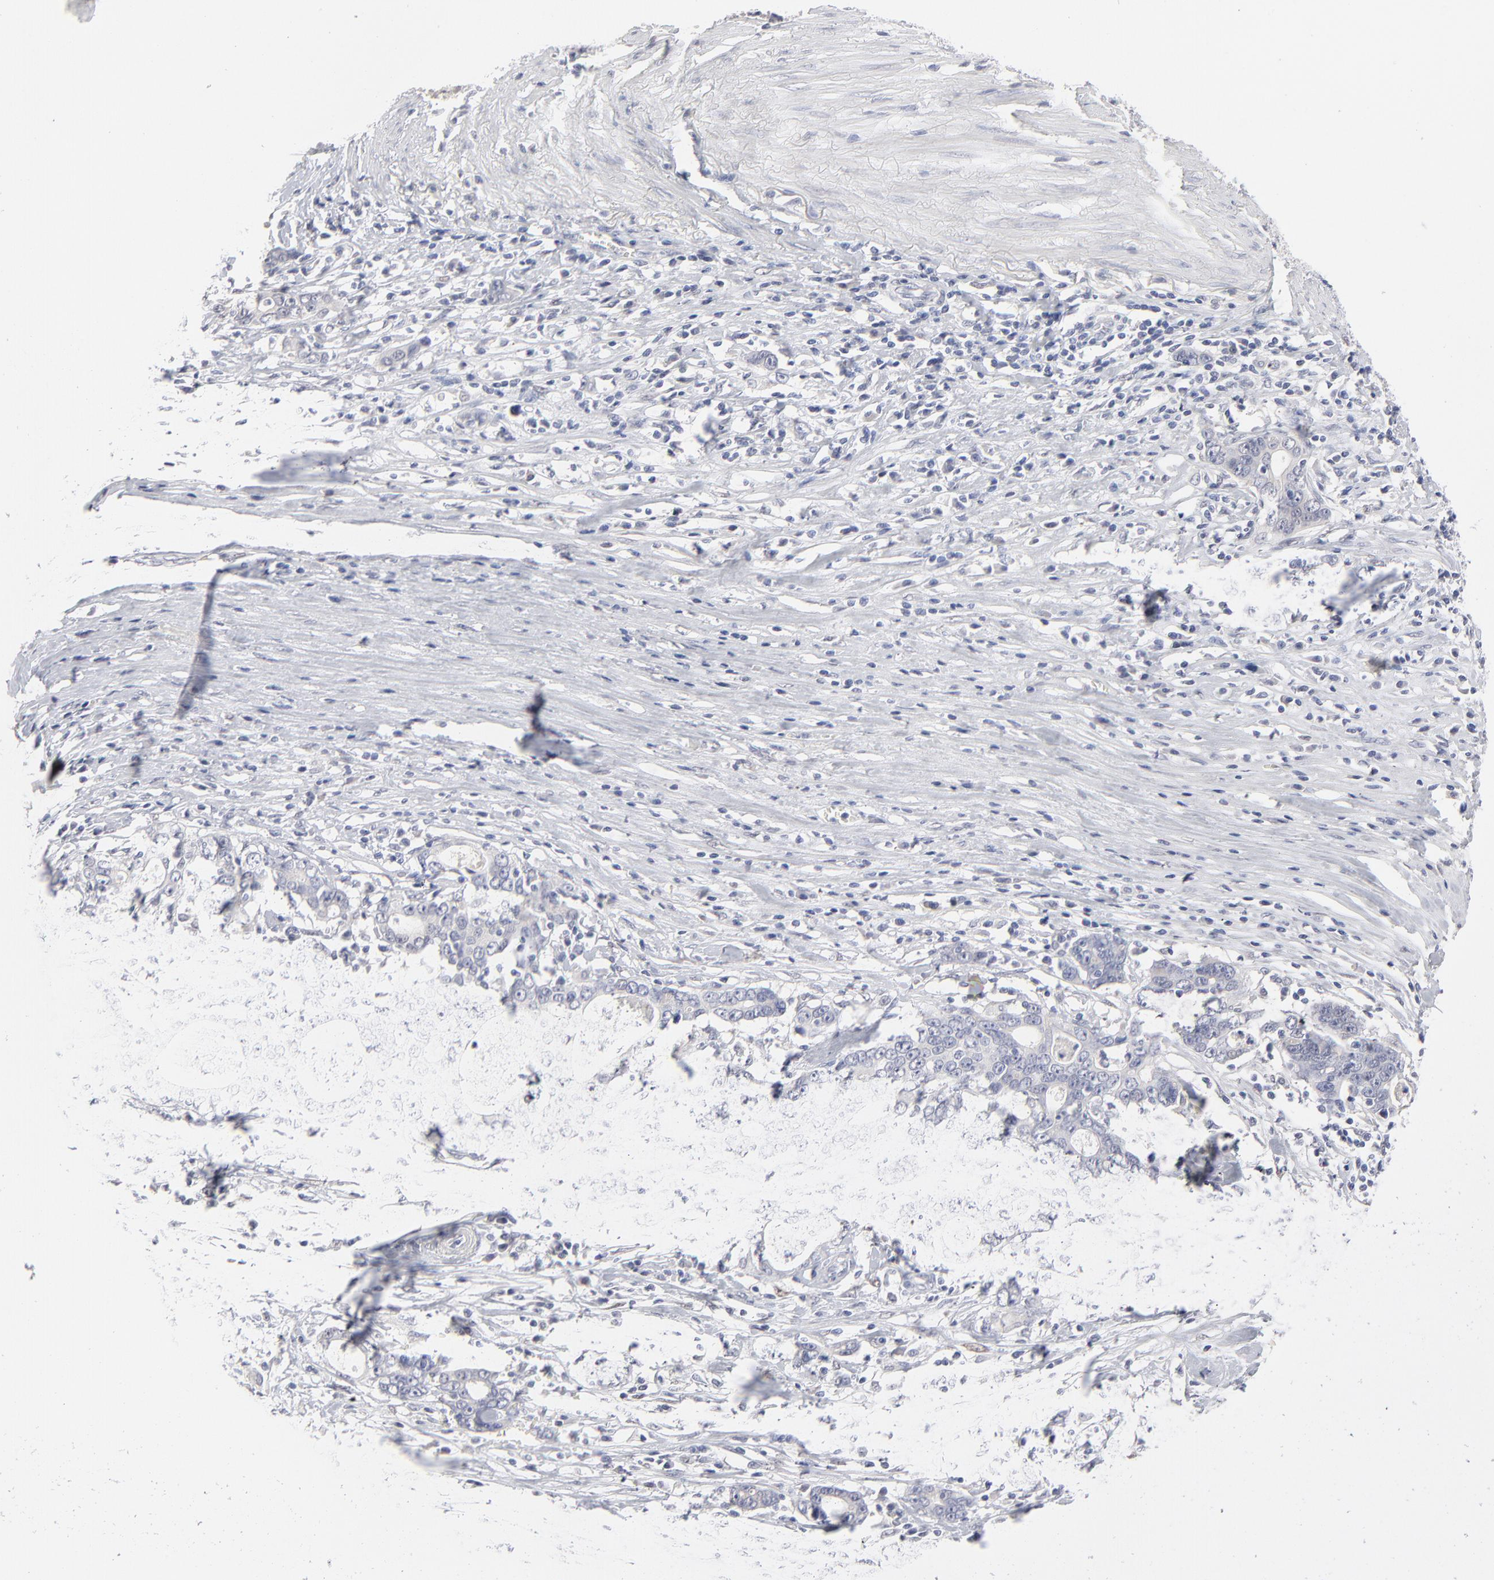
{"staining": {"intensity": "negative", "quantity": "none", "location": "none"}, "tissue": "stomach cancer", "cell_type": "Tumor cells", "image_type": "cancer", "snomed": [{"axis": "morphology", "description": "Adenocarcinoma, NOS"}, {"axis": "topography", "description": "Stomach, lower"}], "caption": "High magnification brightfield microscopy of stomach cancer stained with DAB (3,3'-diaminobenzidine) (brown) and counterstained with hematoxylin (blue): tumor cells show no significant expression. The staining is performed using DAB brown chromogen with nuclei counter-stained in using hematoxylin.", "gene": "RBM3", "patient": {"sex": "female", "age": 72}}